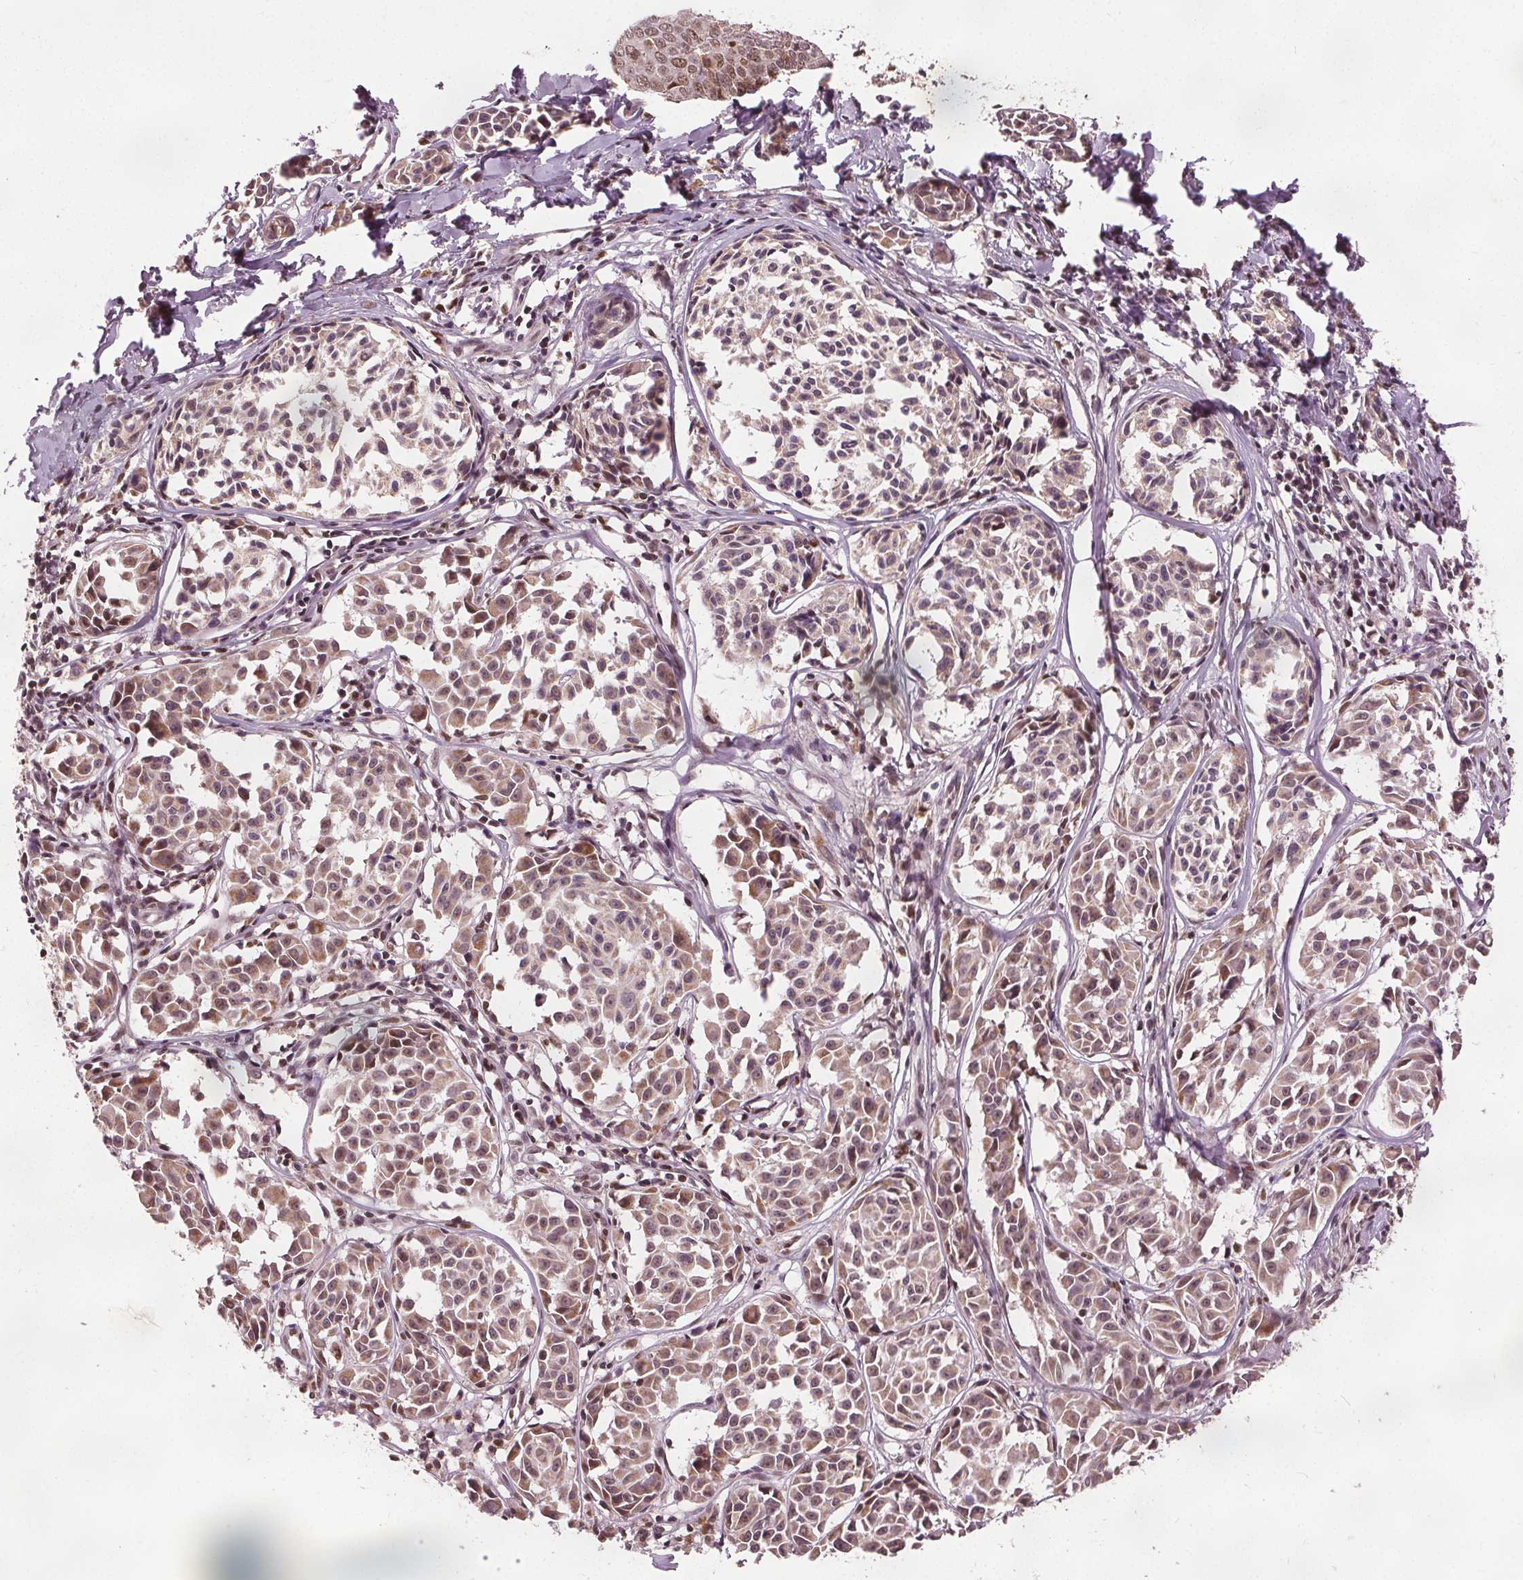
{"staining": {"intensity": "weak", "quantity": "25%-75%", "location": "cytoplasmic/membranous,nuclear"}, "tissue": "melanoma", "cell_type": "Tumor cells", "image_type": "cancer", "snomed": [{"axis": "morphology", "description": "Malignant melanoma, NOS"}, {"axis": "topography", "description": "Skin"}], "caption": "Immunohistochemistry image of neoplastic tissue: melanoma stained using immunohistochemistry (IHC) demonstrates low levels of weak protein expression localized specifically in the cytoplasmic/membranous and nuclear of tumor cells, appearing as a cytoplasmic/membranous and nuclear brown color.", "gene": "DDX11", "patient": {"sex": "male", "age": 51}}